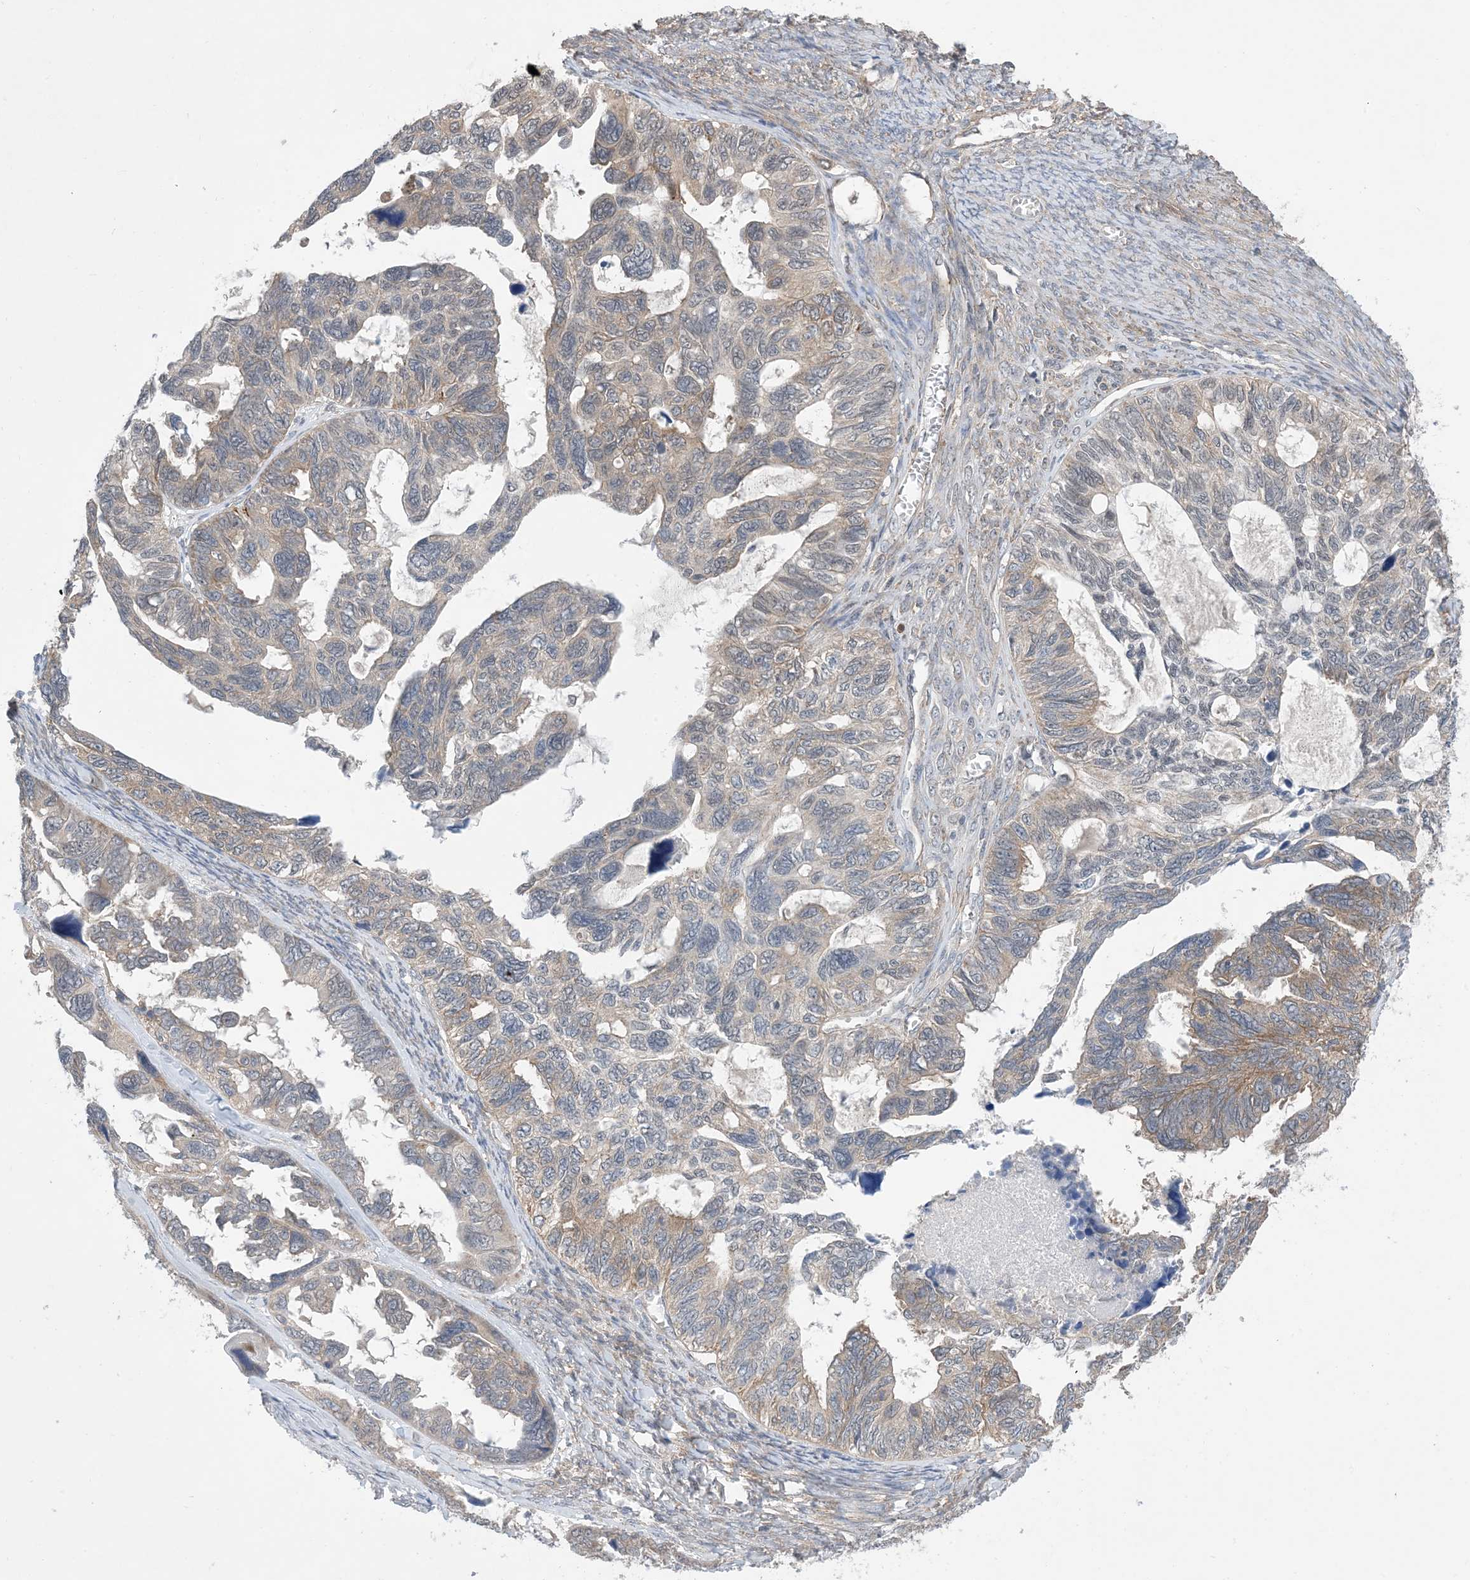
{"staining": {"intensity": "moderate", "quantity": "25%-75%", "location": "cytoplasmic/membranous"}, "tissue": "ovarian cancer", "cell_type": "Tumor cells", "image_type": "cancer", "snomed": [{"axis": "morphology", "description": "Cystadenocarcinoma, serous, NOS"}, {"axis": "topography", "description": "Ovary"}], "caption": "Immunohistochemical staining of serous cystadenocarcinoma (ovarian) shows medium levels of moderate cytoplasmic/membranous protein positivity in approximately 25%-75% of tumor cells.", "gene": "EHBP1", "patient": {"sex": "female", "age": 79}}